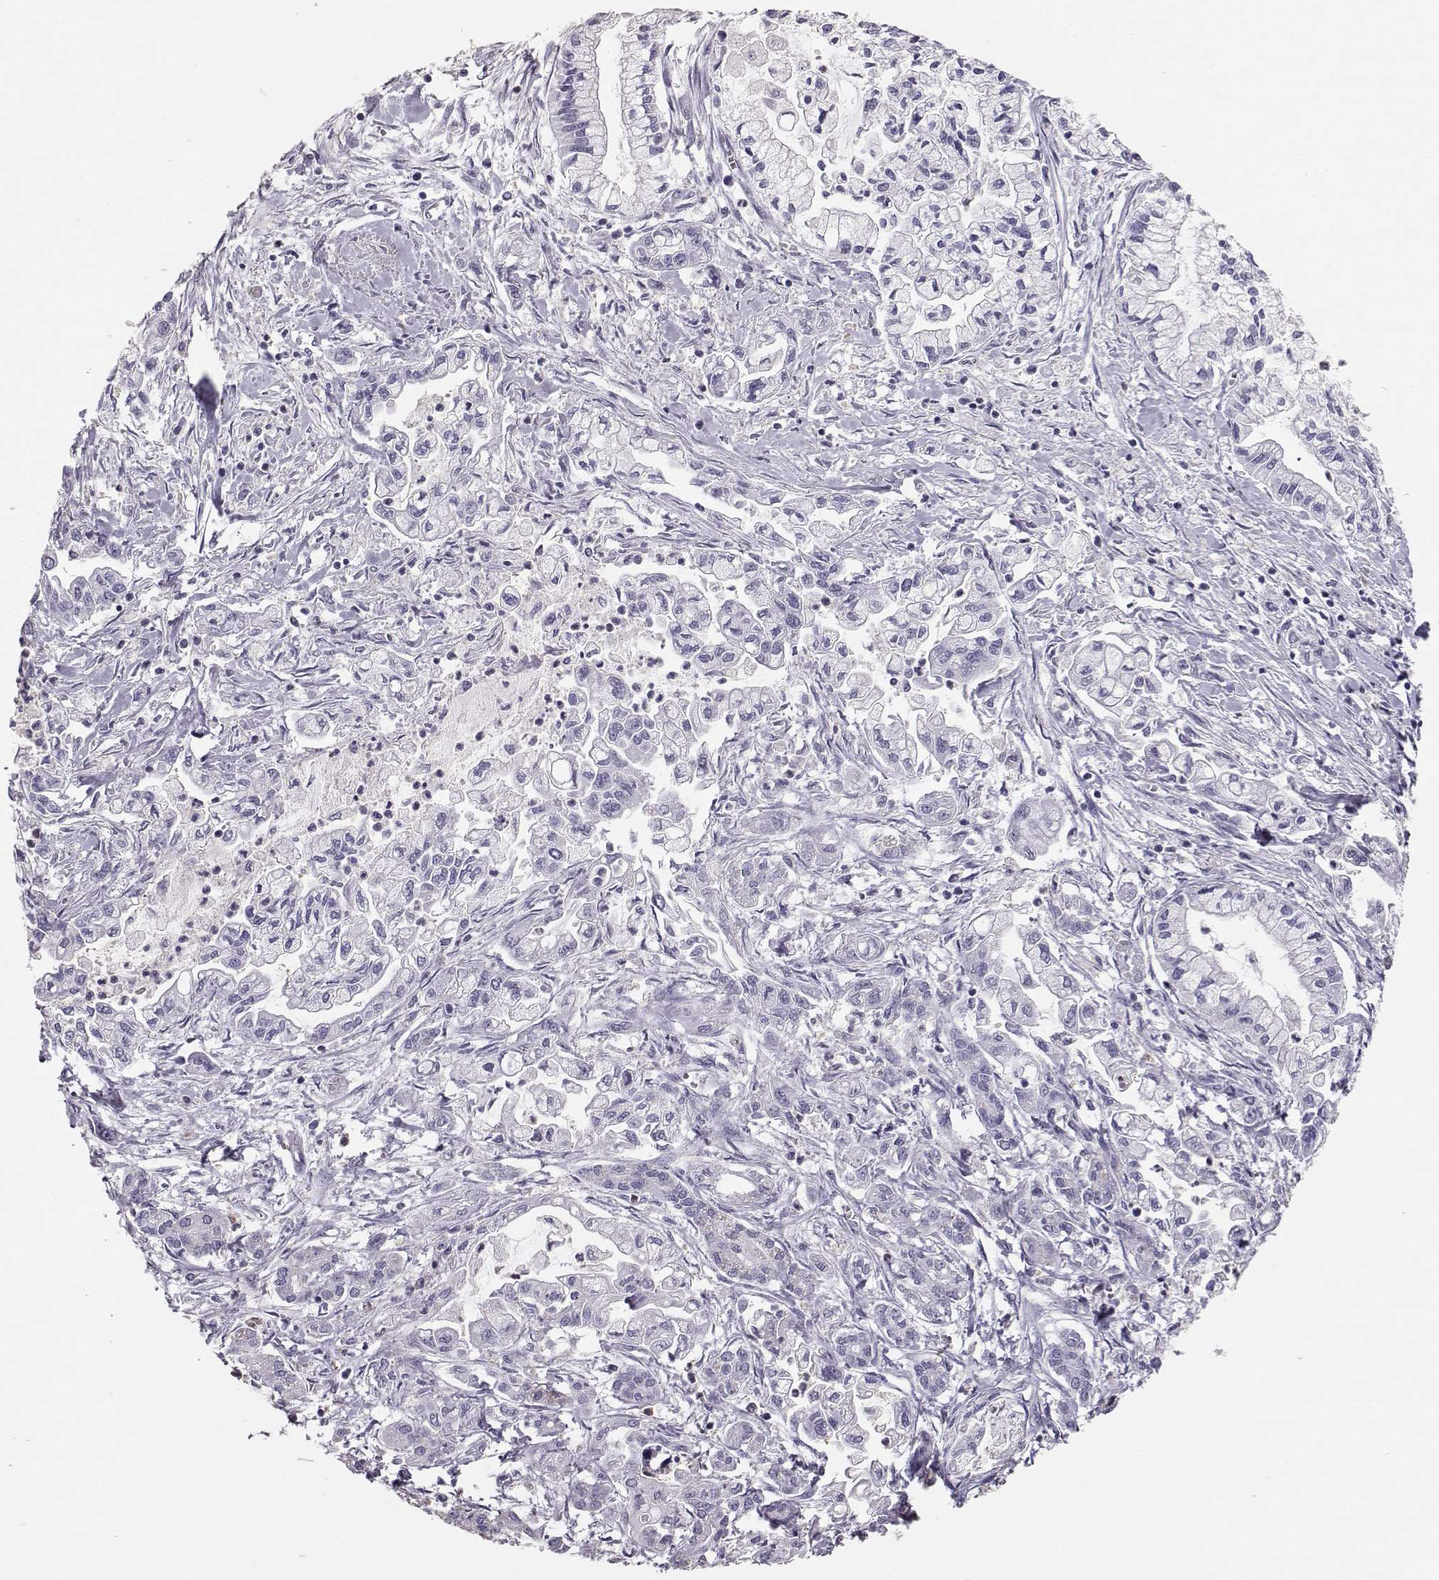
{"staining": {"intensity": "negative", "quantity": "none", "location": "none"}, "tissue": "pancreatic cancer", "cell_type": "Tumor cells", "image_type": "cancer", "snomed": [{"axis": "morphology", "description": "Adenocarcinoma, NOS"}, {"axis": "topography", "description": "Pancreas"}], "caption": "Immunohistochemistry of human pancreatic cancer (adenocarcinoma) demonstrates no expression in tumor cells. (Stains: DAB immunohistochemistry with hematoxylin counter stain, Microscopy: brightfield microscopy at high magnification).", "gene": "POU1F1", "patient": {"sex": "male", "age": 54}}